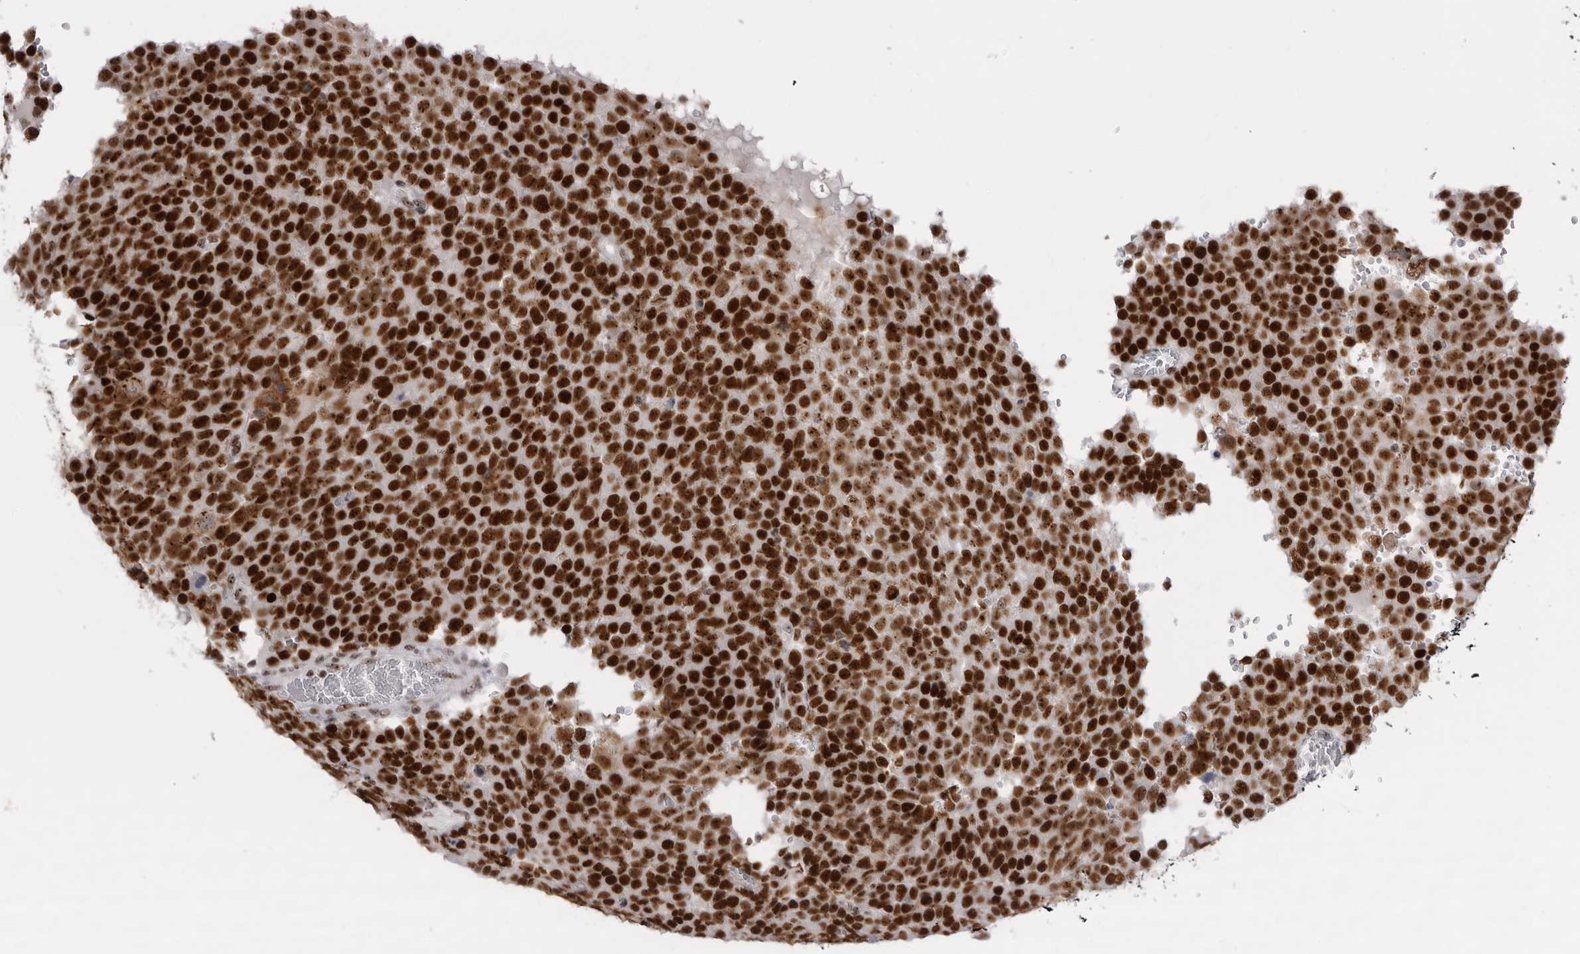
{"staining": {"intensity": "strong", "quantity": ">75%", "location": "nuclear"}, "tissue": "testis cancer", "cell_type": "Tumor cells", "image_type": "cancer", "snomed": [{"axis": "morphology", "description": "Seminoma, NOS"}, {"axis": "topography", "description": "Testis"}], "caption": "The immunohistochemical stain shows strong nuclear staining in tumor cells of testis cancer (seminoma) tissue.", "gene": "DHX9", "patient": {"sex": "male", "age": 71}}